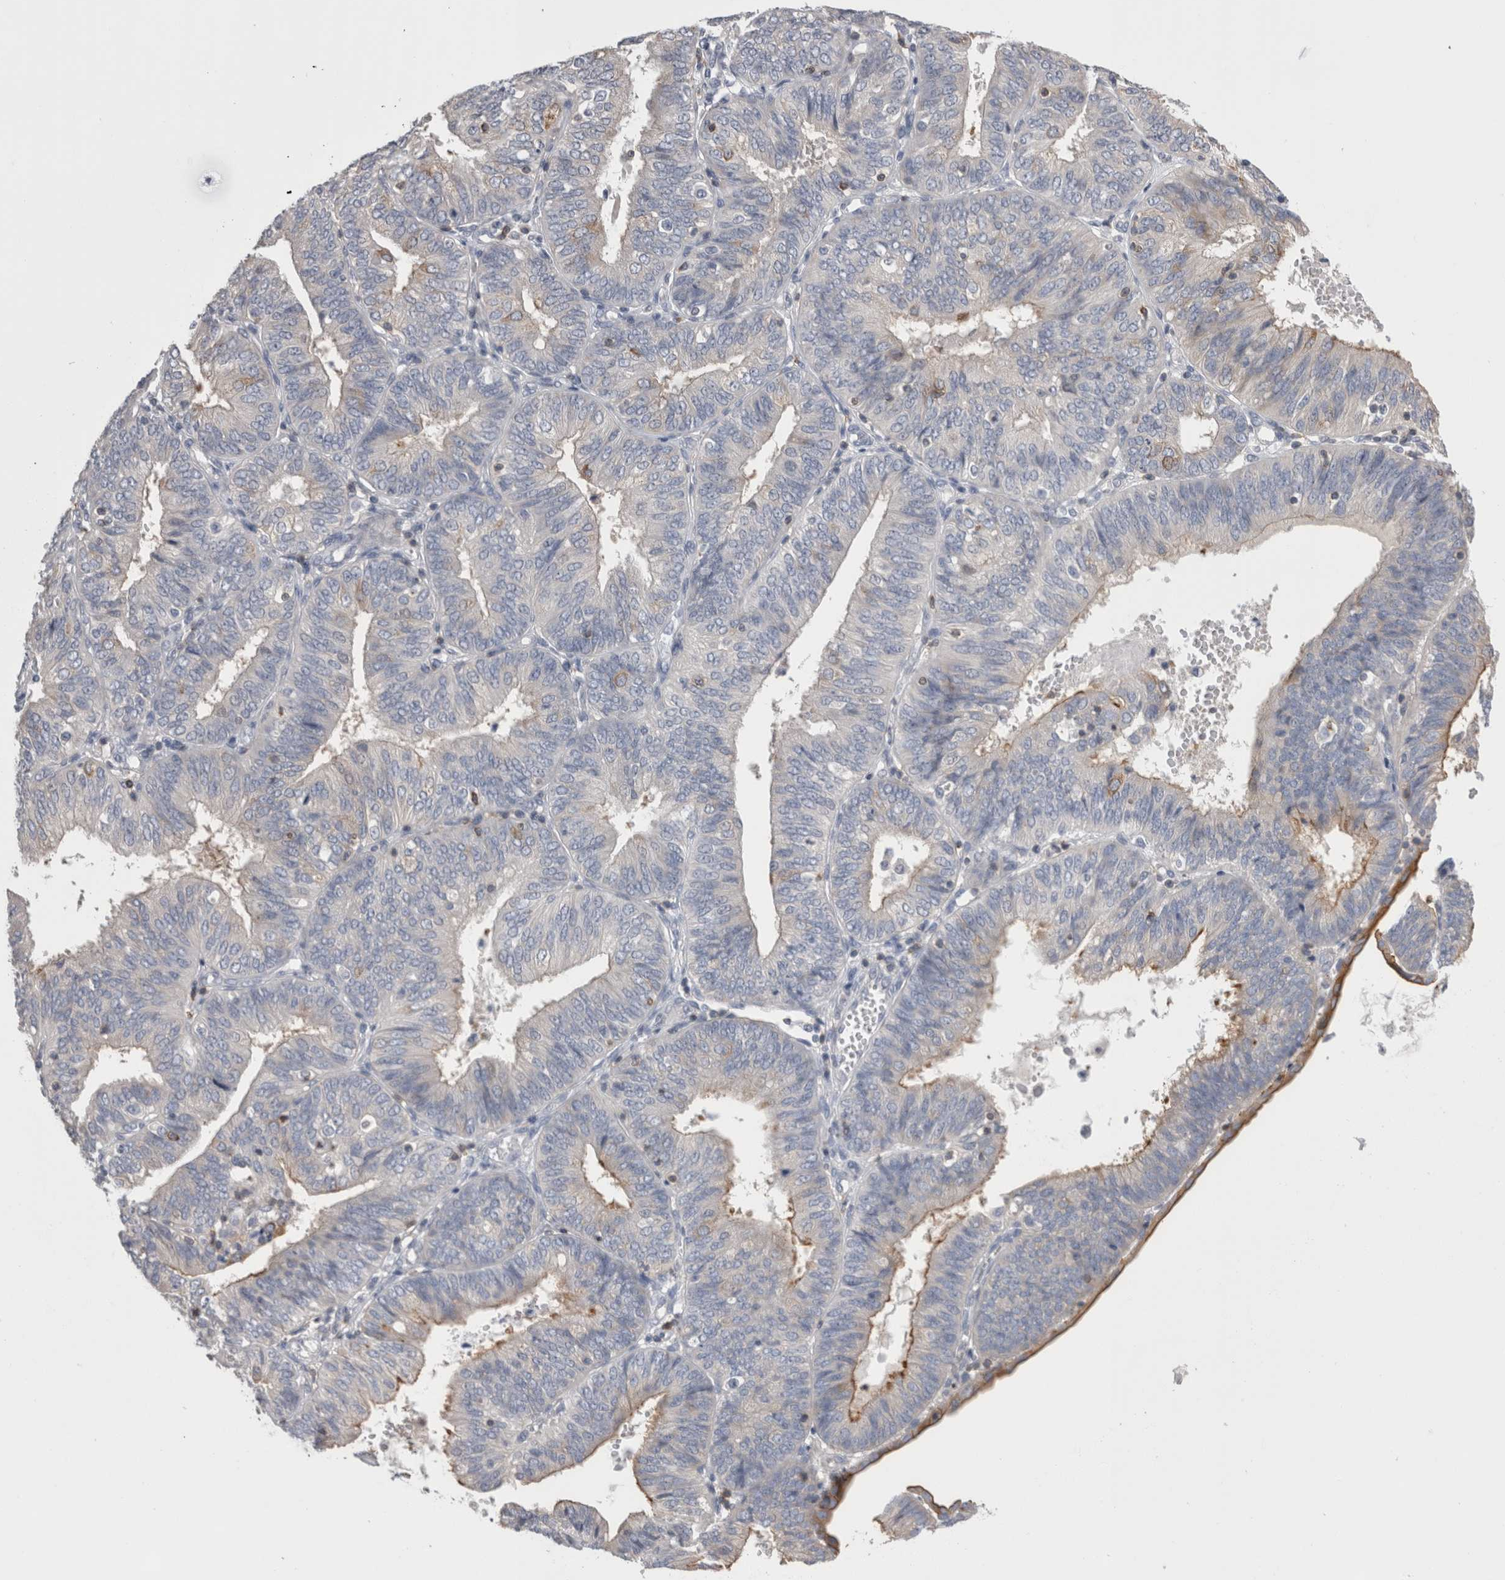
{"staining": {"intensity": "weak", "quantity": "<25%", "location": "cytoplasmic/membranous"}, "tissue": "endometrial cancer", "cell_type": "Tumor cells", "image_type": "cancer", "snomed": [{"axis": "morphology", "description": "Adenocarcinoma, NOS"}, {"axis": "topography", "description": "Endometrium"}], "caption": "This is a image of IHC staining of endometrial cancer (adenocarcinoma), which shows no positivity in tumor cells.", "gene": "DCTN6", "patient": {"sex": "female", "age": 58}}